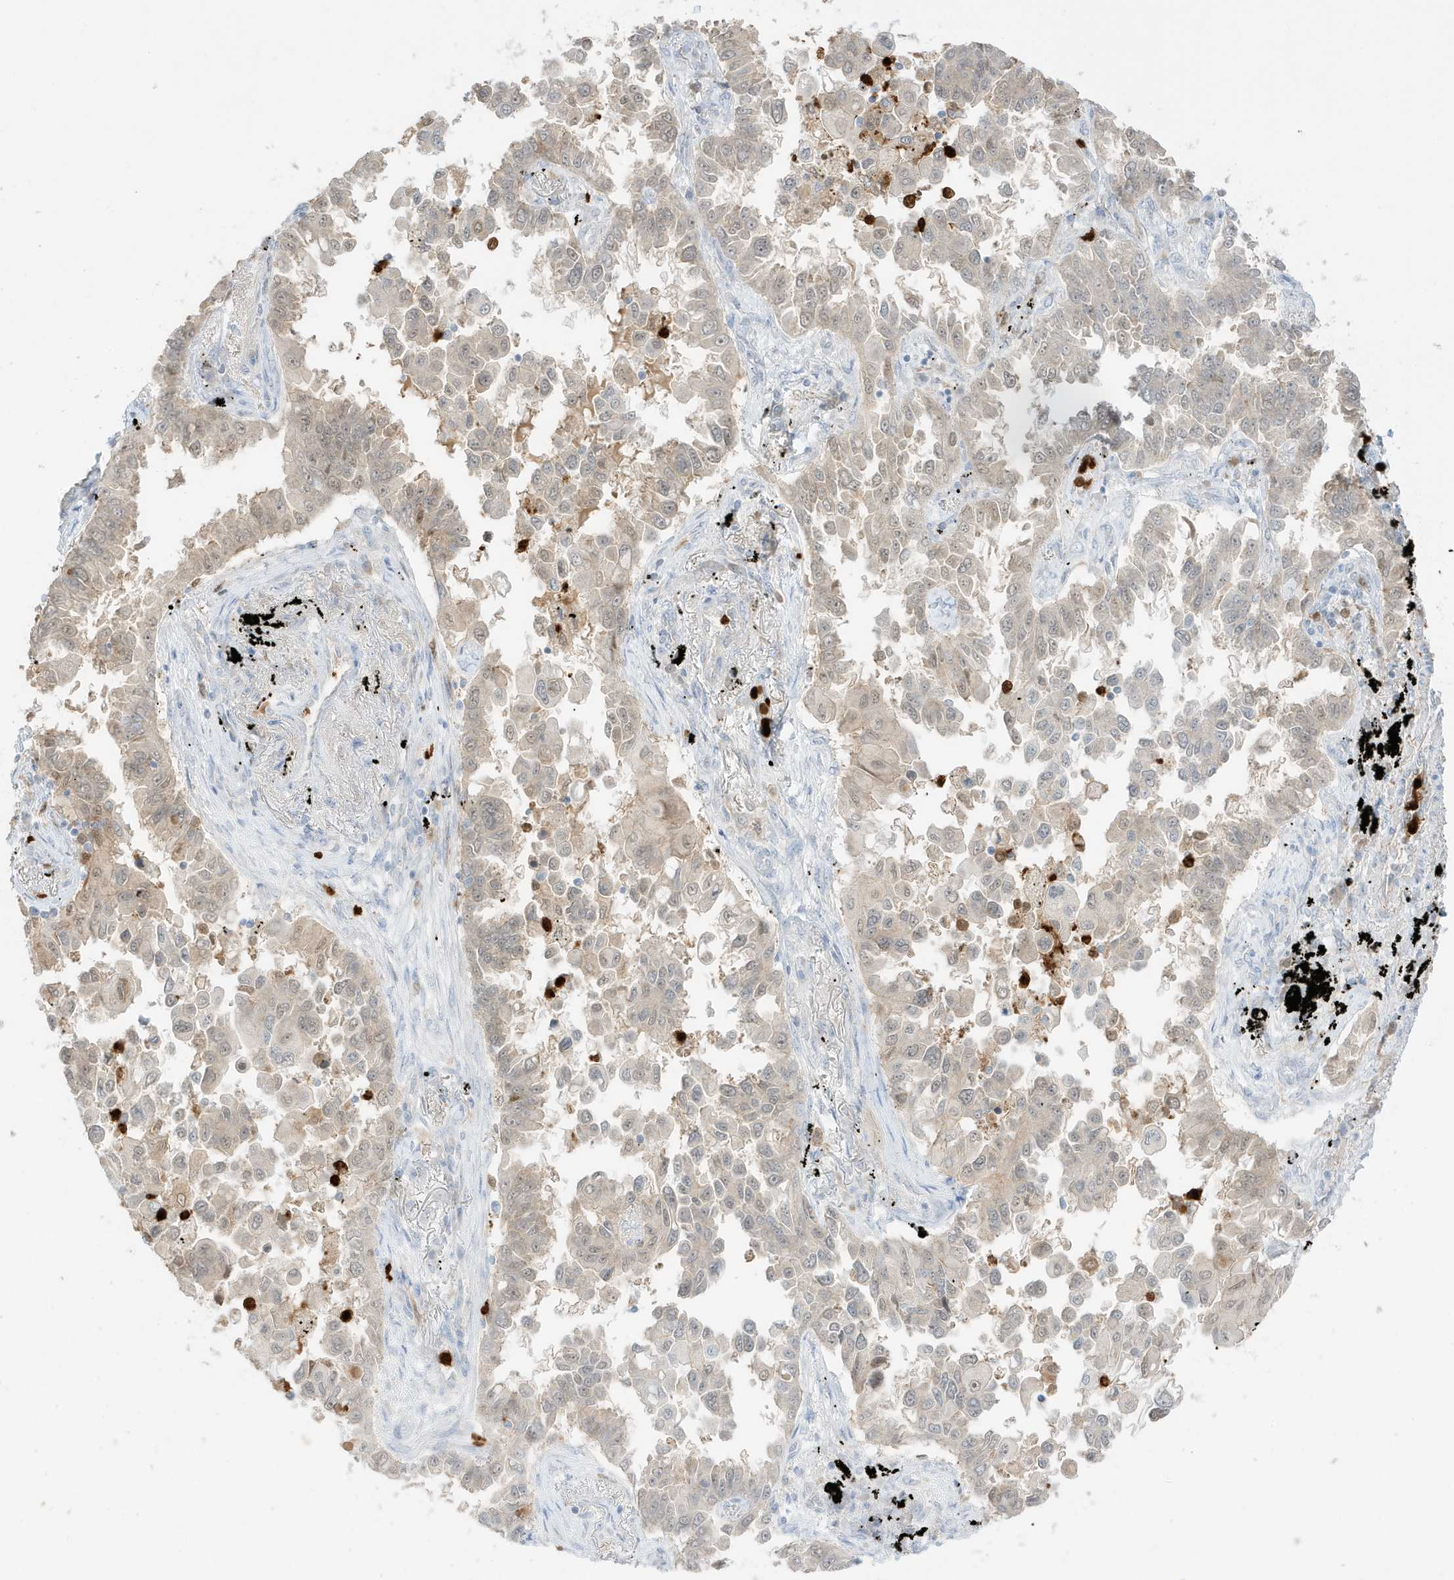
{"staining": {"intensity": "weak", "quantity": "25%-75%", "location": "cytoplasmic/membranous,nuclear"}, "tissue": "lung cancer", "cell_type": "Tumor cells", "image_type": "cancer", "snomed": [{"axis": "morphology", "description": "Adenocarcinoma, NOS"}, {"axis": "topography", "description": "Lung"}], "caption": "Lung cancer tissue demonstrates weak cytoplasmic/membranous and nuclear expression in about 25%-75% of tumor cells (IHC, brightfield microscopy, high magnification).", "gene": "GCA", "patient": {"sex": "female", "age": 67}}